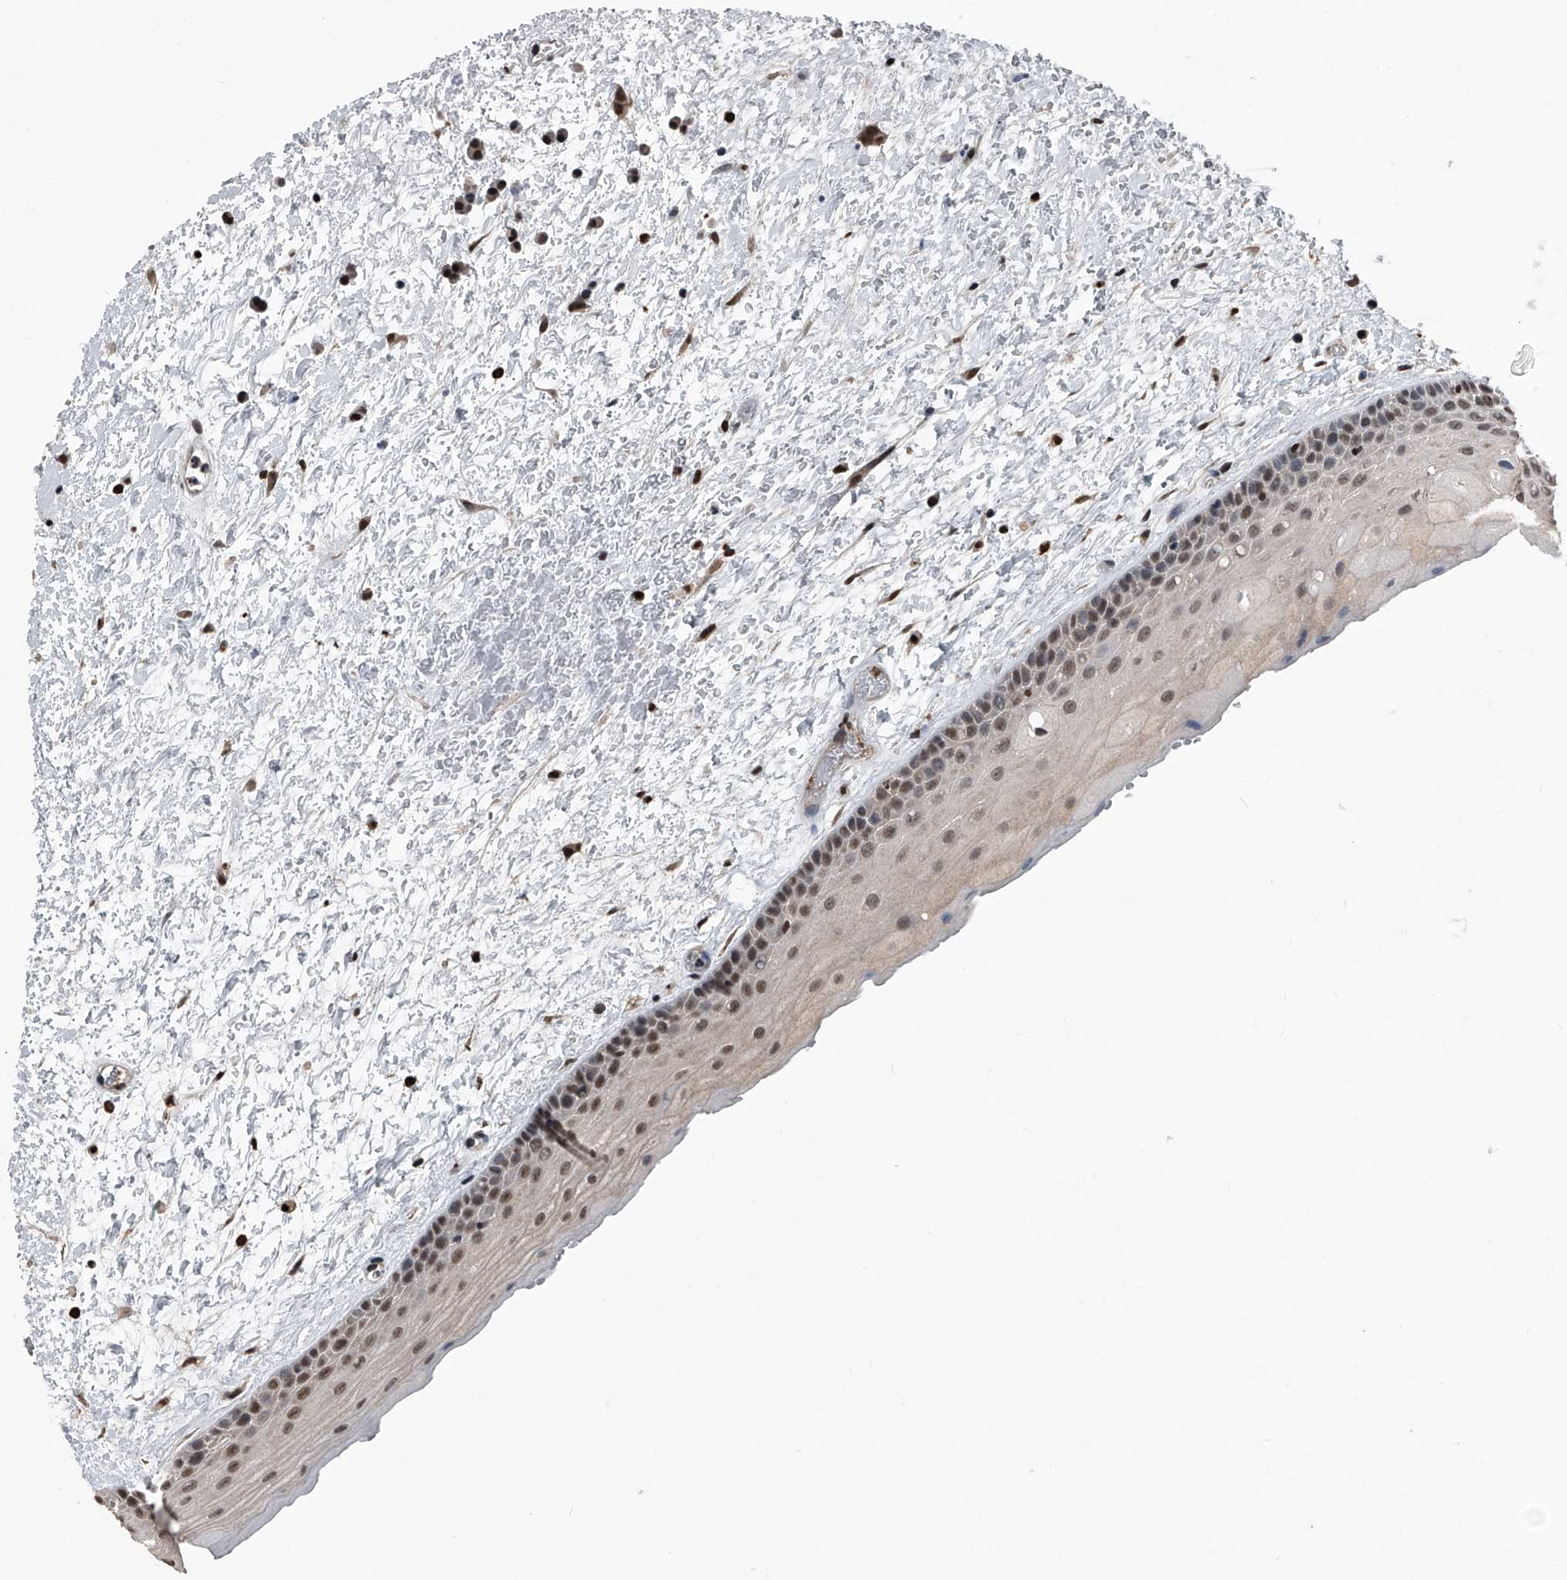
{"staining": {"intensity": "moderate", "quantity": ">75%", "location": "nuclear"}, "tissue": "oral mucosa", "cell_type": "Squamous epithelial cells", "image_type": "normal", "snomed": [{"axis": "morphology", "description": "Normal tissue, NOS"}, {"axis": "topography", "description": "Oral tissue"}], "caption": "High-magnification brightfield microscopy of normal oral mucosa stained with DAB (3,3'-diaminobenzidine) (brown) and counterstained with hematoxylin (blue). squamous epithelial cells exhibit moderate nuclear staining is present in approximately>75% of cells.", "gene": "FKBP5", "patient": {"sex": "female", "age": 76}}